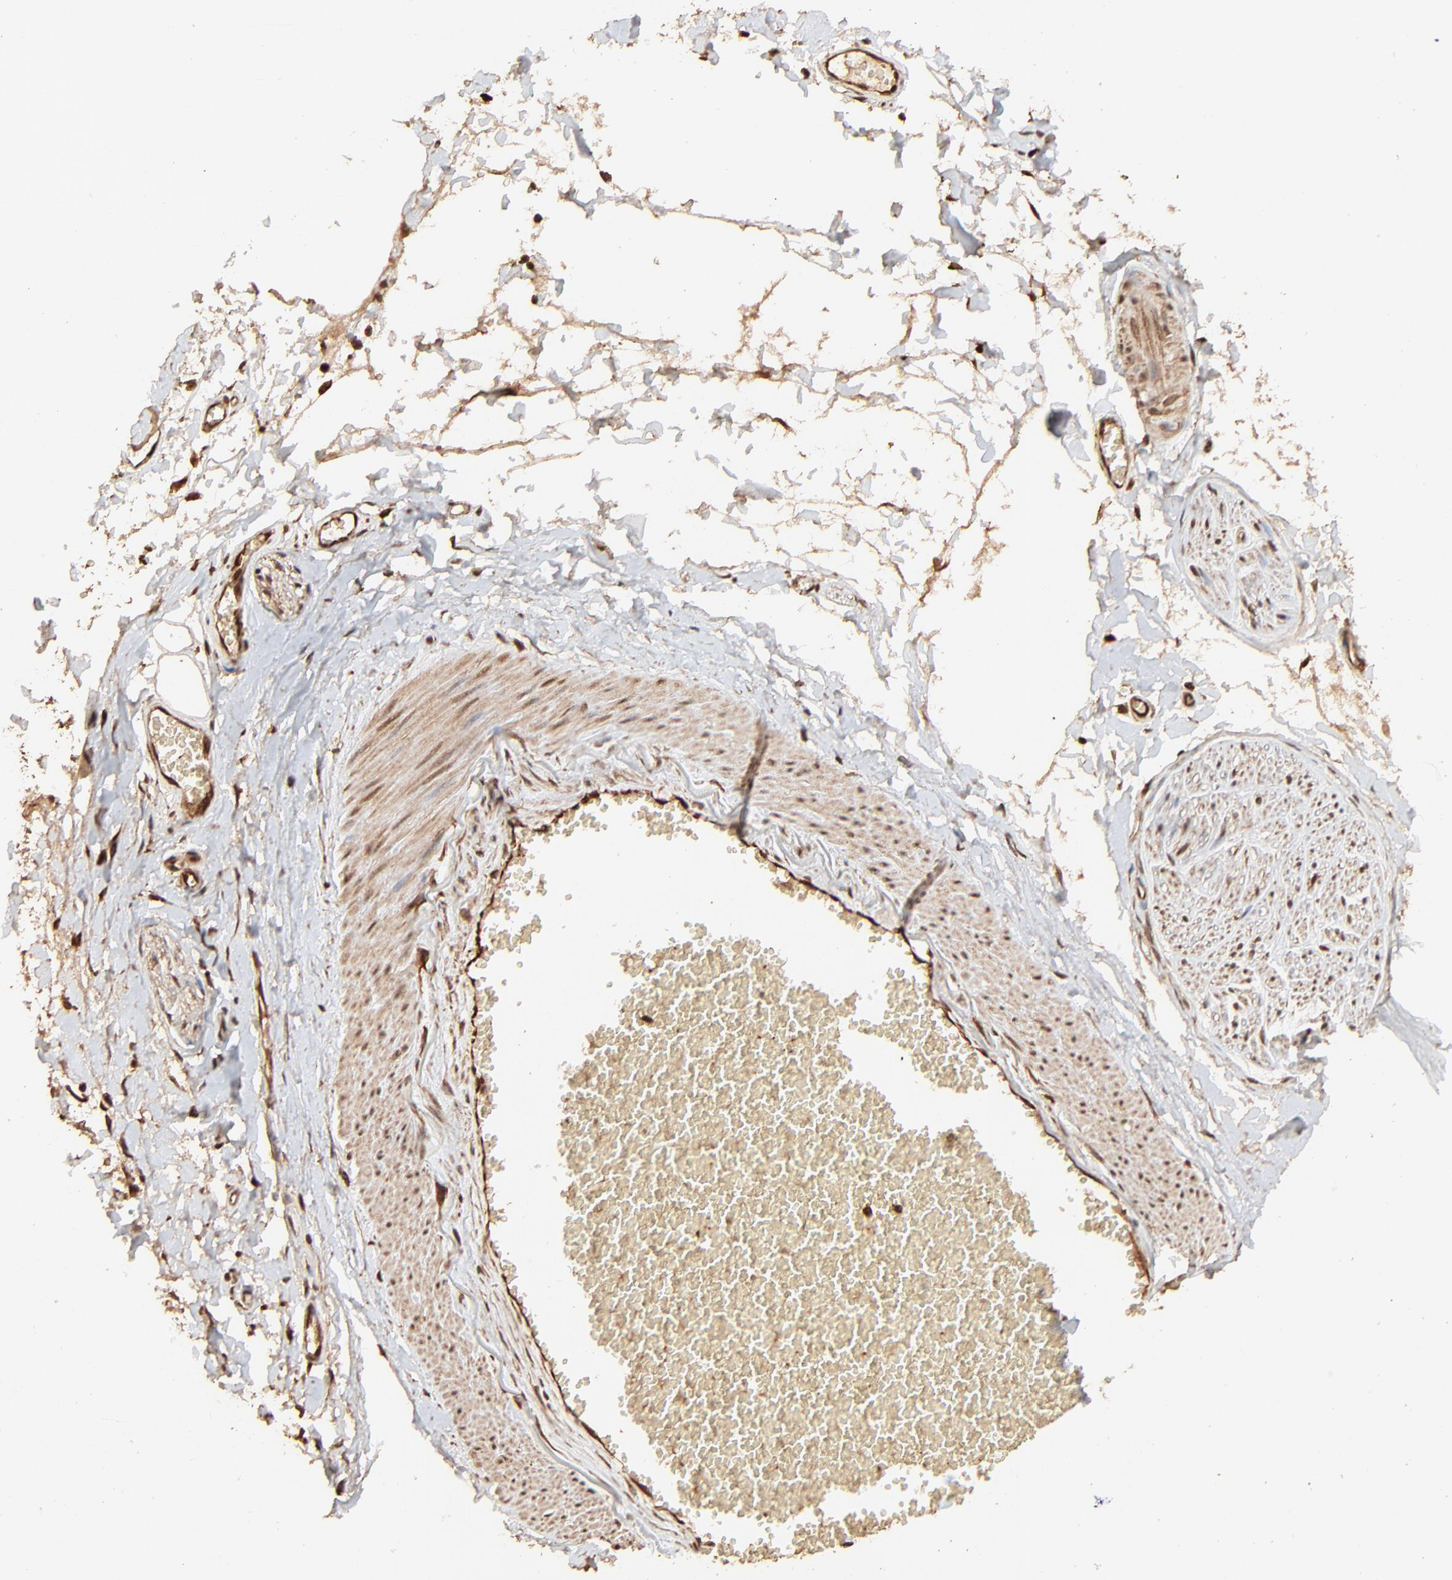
{"staining": {"intensity": "weak", "quantity": "25%-75%", "location": "cytoplasmic/membranous"}, "tissue": "adipose tissue", "cell_type": "Adipocytes", "image_type": "normal", "snomed": [{"axis": "morphology", "description": "Normal tissue, NOS"}, {"axis": "morphology", "description": "Inflammation, NOS"}, {"axis": "topography", "description": "Salivary gland"}, {"axis": "topography", "description": "Peripheral nerve tissue"}], "caption": "An immunohistochemistry histopathology image of normal tissue is shown. Protein staining in brown shows weak cytoplasmic/membranous positivity in adipose tissue within adipocytes.", "gene": "FAM227A", "patient": {"sex": "female", "age": 75}}